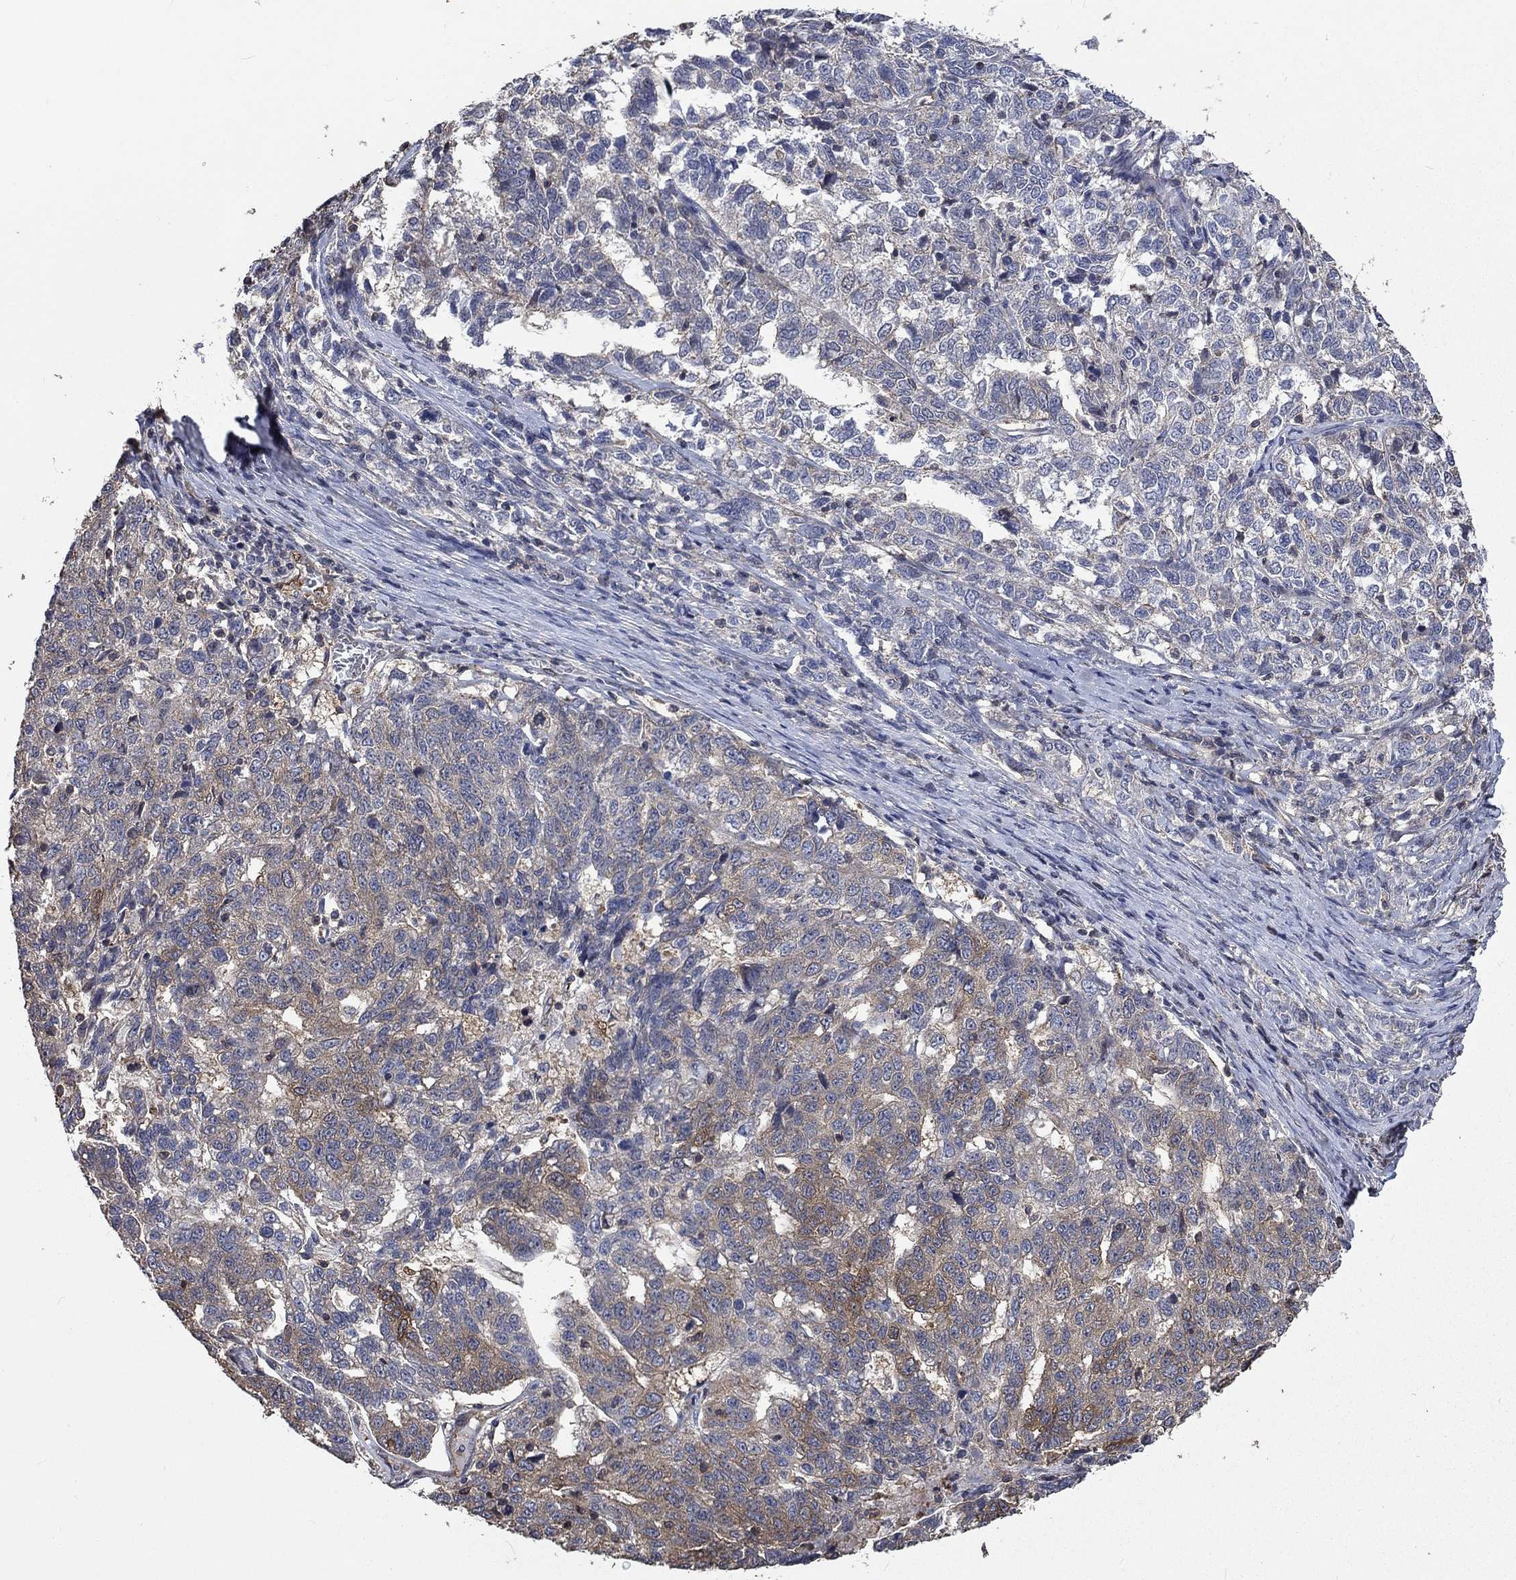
{"staining": {"intensity": "moderate", "quantity": "<25%", "location": "cytoplasmic/membranous"}, "tissue": "ovarian cancer", "cell_type": "Tumor cells", "image_type": "cancer", "snomed": [{"axis": "morphology", "description": "Cystadenocarcinoma, serous, NOS"}, {"axis": "topography", "description": "Ovary"}], "caption": "DAB immunohistochemical staining of human serous cystadenocarcinoma (ovarian) demonstrates moderate cytoplasmic/membranous protein positivity in approximately <25% of tumor cells.", "gene": "PDE3A", "patient": {"sex": "female", "age": 71}}